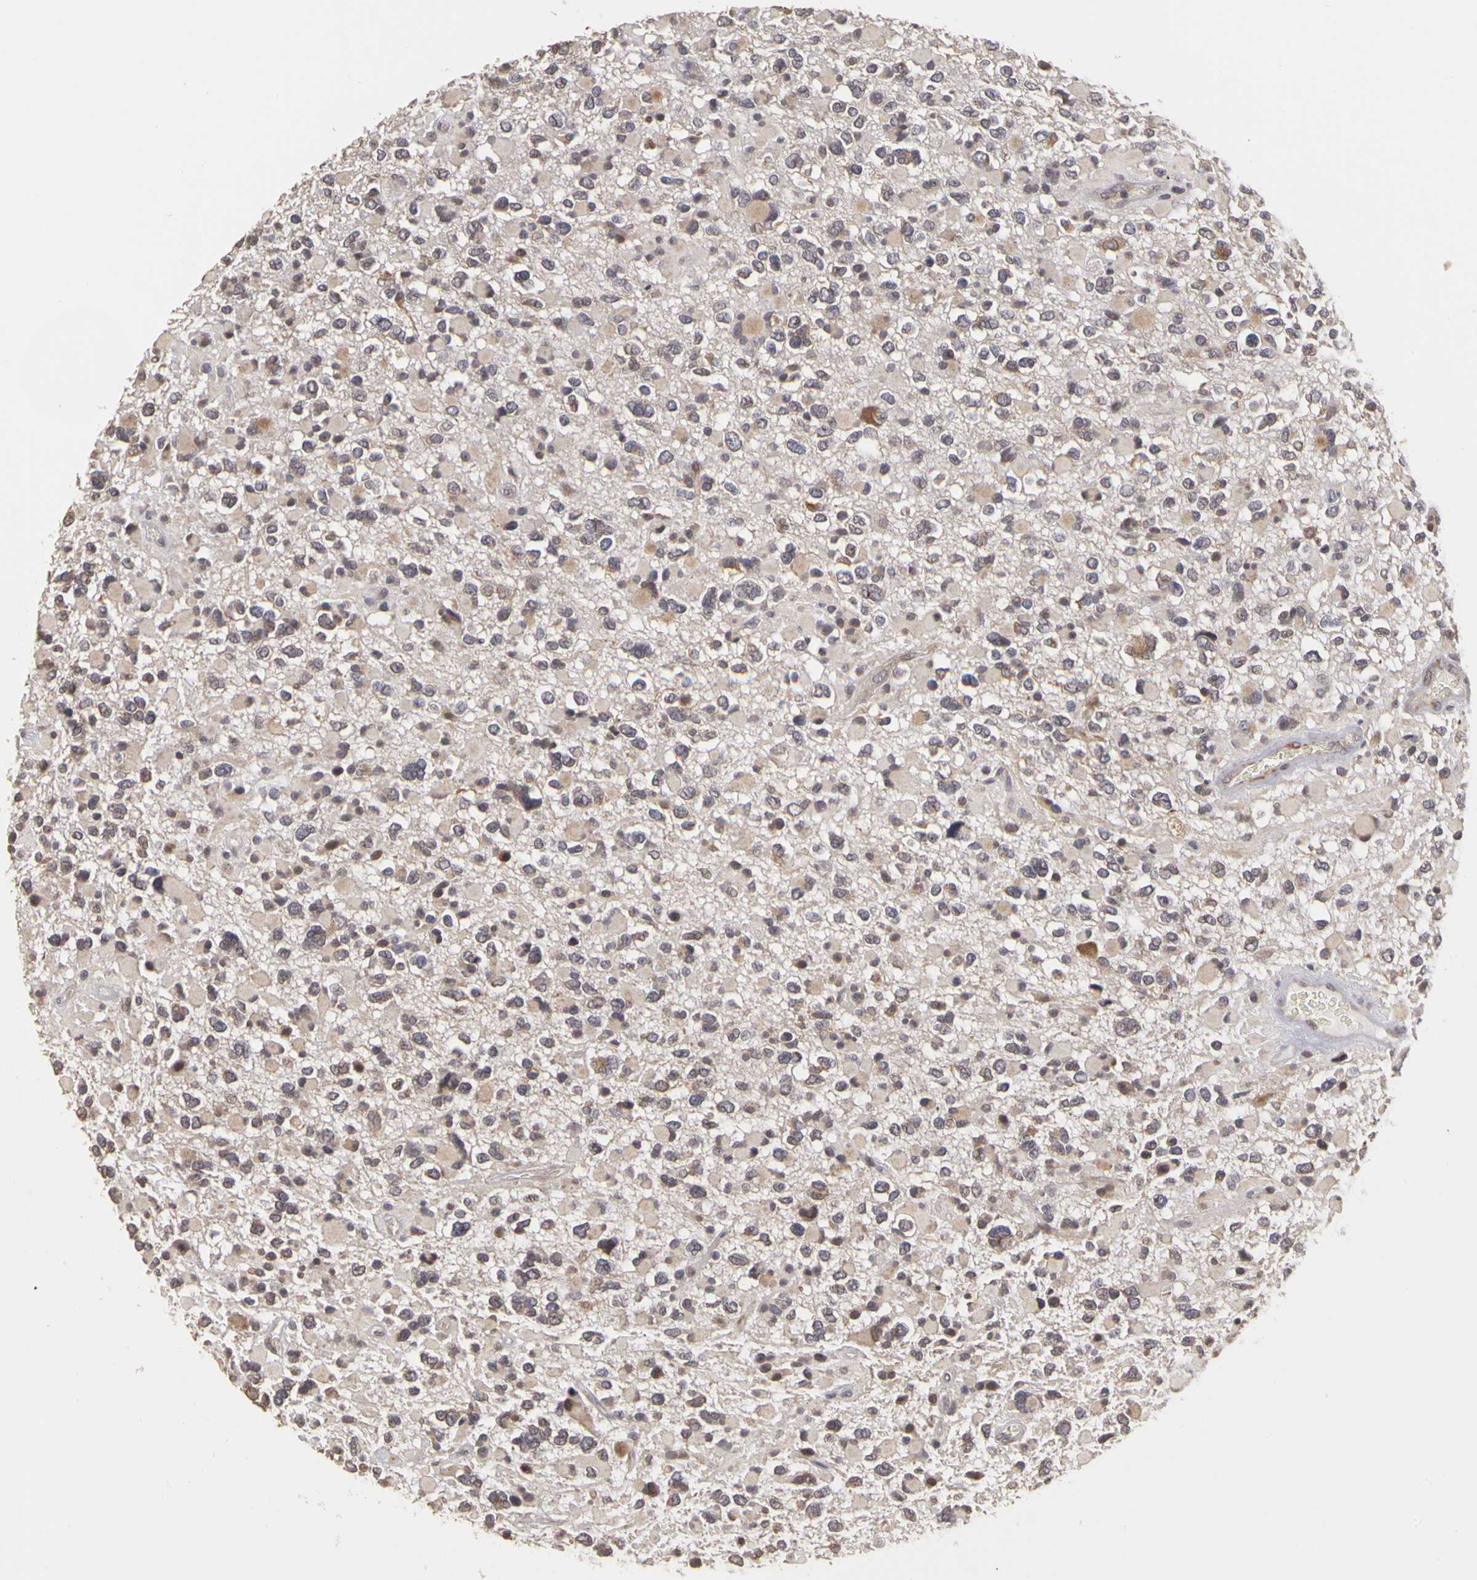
{"staining": {"intensity": "weak", "quantity": "<25%", "location": "cytoplasmic/membranous"}, "tissue": "glioma", "cell_type": "Tumor cells", "image_type": "cancer", "snomed": [{"axis": "morphology", "description": "Glioma, malignant, High grade"}, {"axis": "topography", "description": "Brain"}], "caption": "Image shows no significant protein staining in tumor cells of glioma. (Stains: DAB (3,3'-diaminobenzidine) IHC with hematoxylin counter stain, Microscopy: brightfield microscopy at high magnification).", "gene": "FRMD7", "patient": {"sex": "female", "age": 37}}